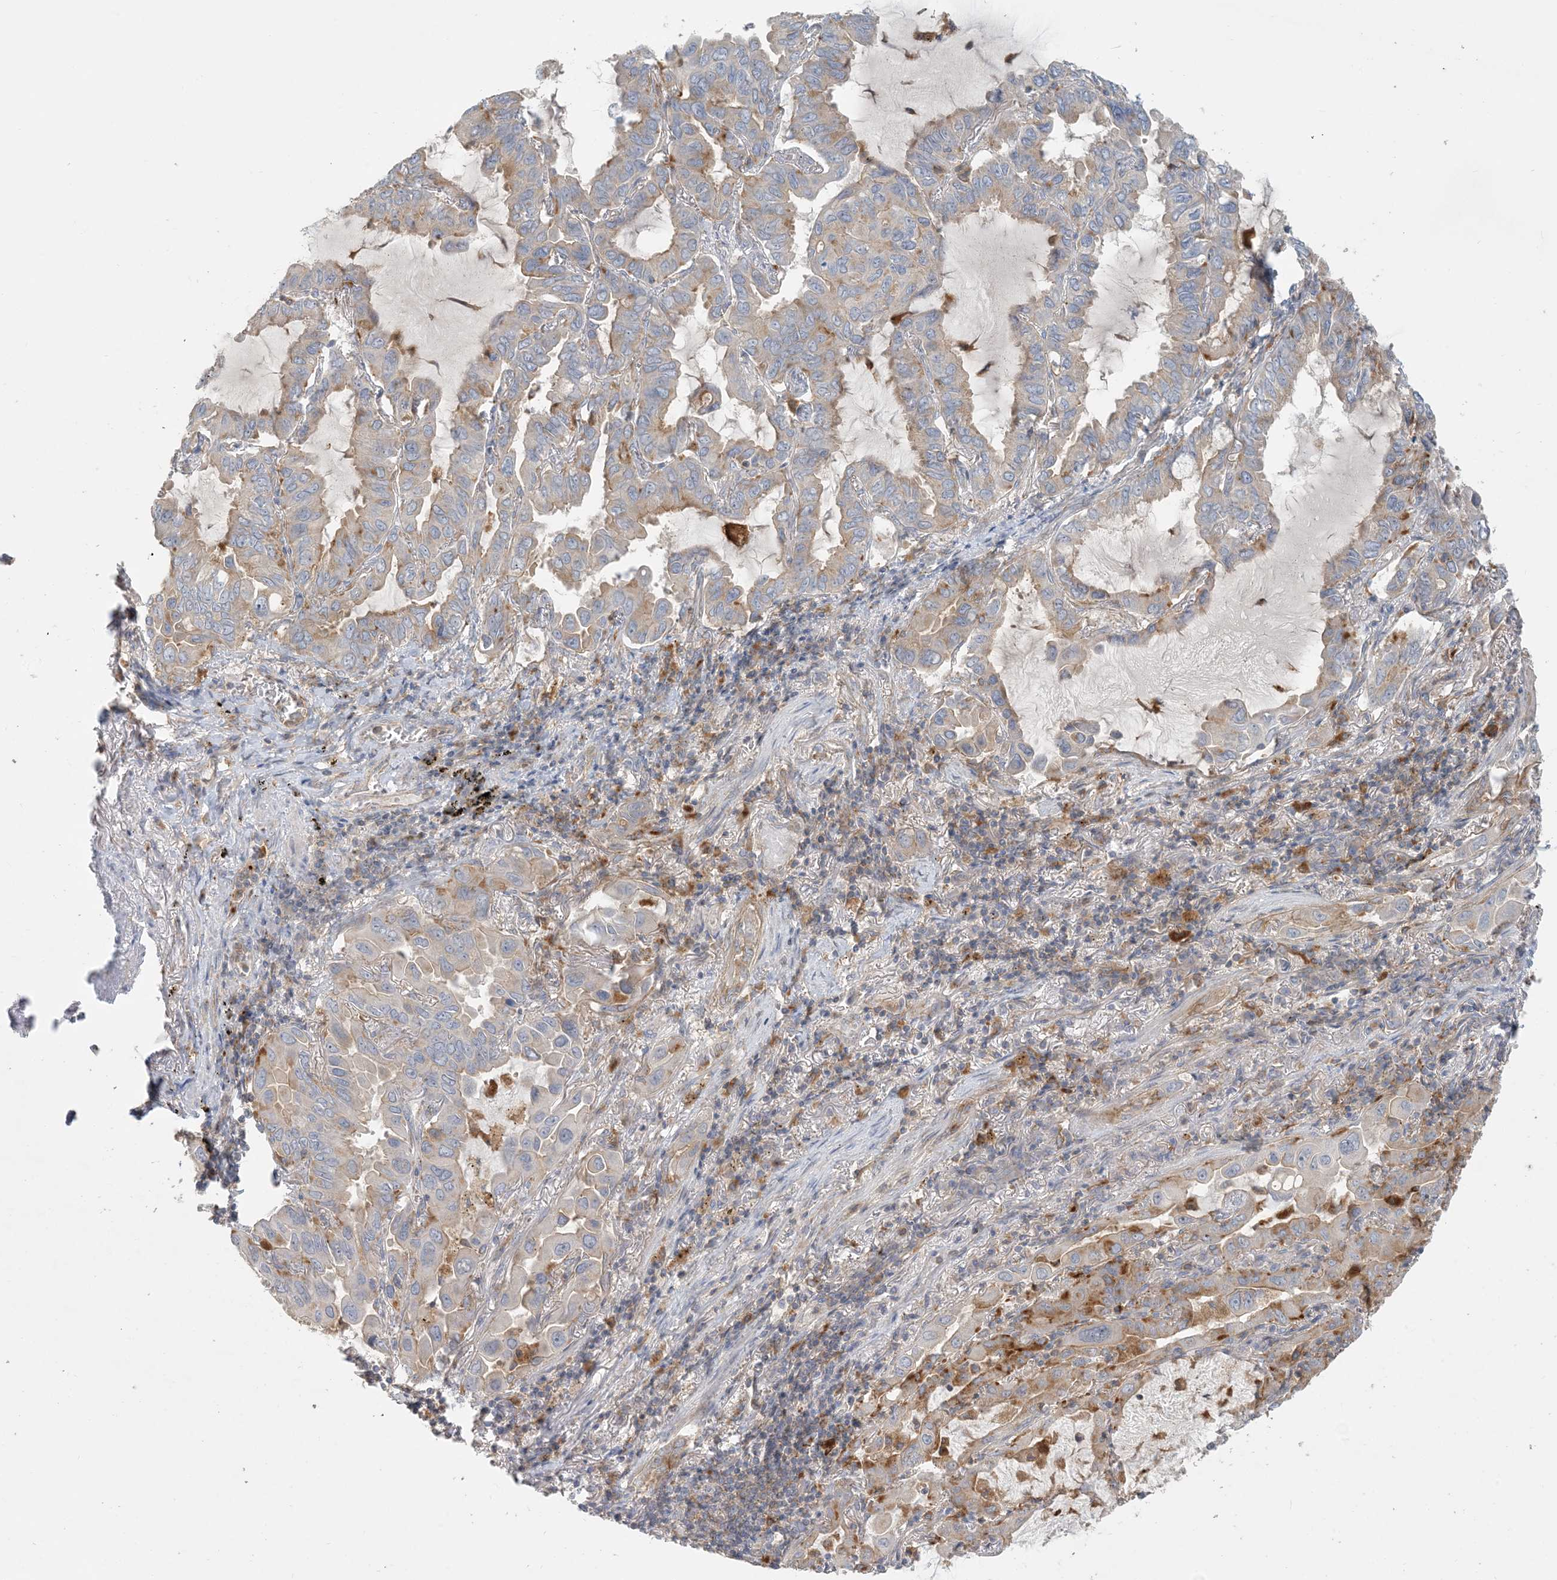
{"staining": {"intensity": "moderate", "quantity": "<25%", "location": "cytoplasmic/membranous"}, "tissue": "lung cancer", "cell_type": "Tumor cells", "image_type": "cancer", "snomed": [{"axis": "morphology", "description": "Adenocarcinoma, NOS"}, {"axis": "topography", "description": "Lung"}], "caption": "Lung adenocarcinoma stained with a protein marker exhibits moderate staining in tumor cells.", "gene": "SPPL2A", "patient": {"sex": "male", "age": 64}}